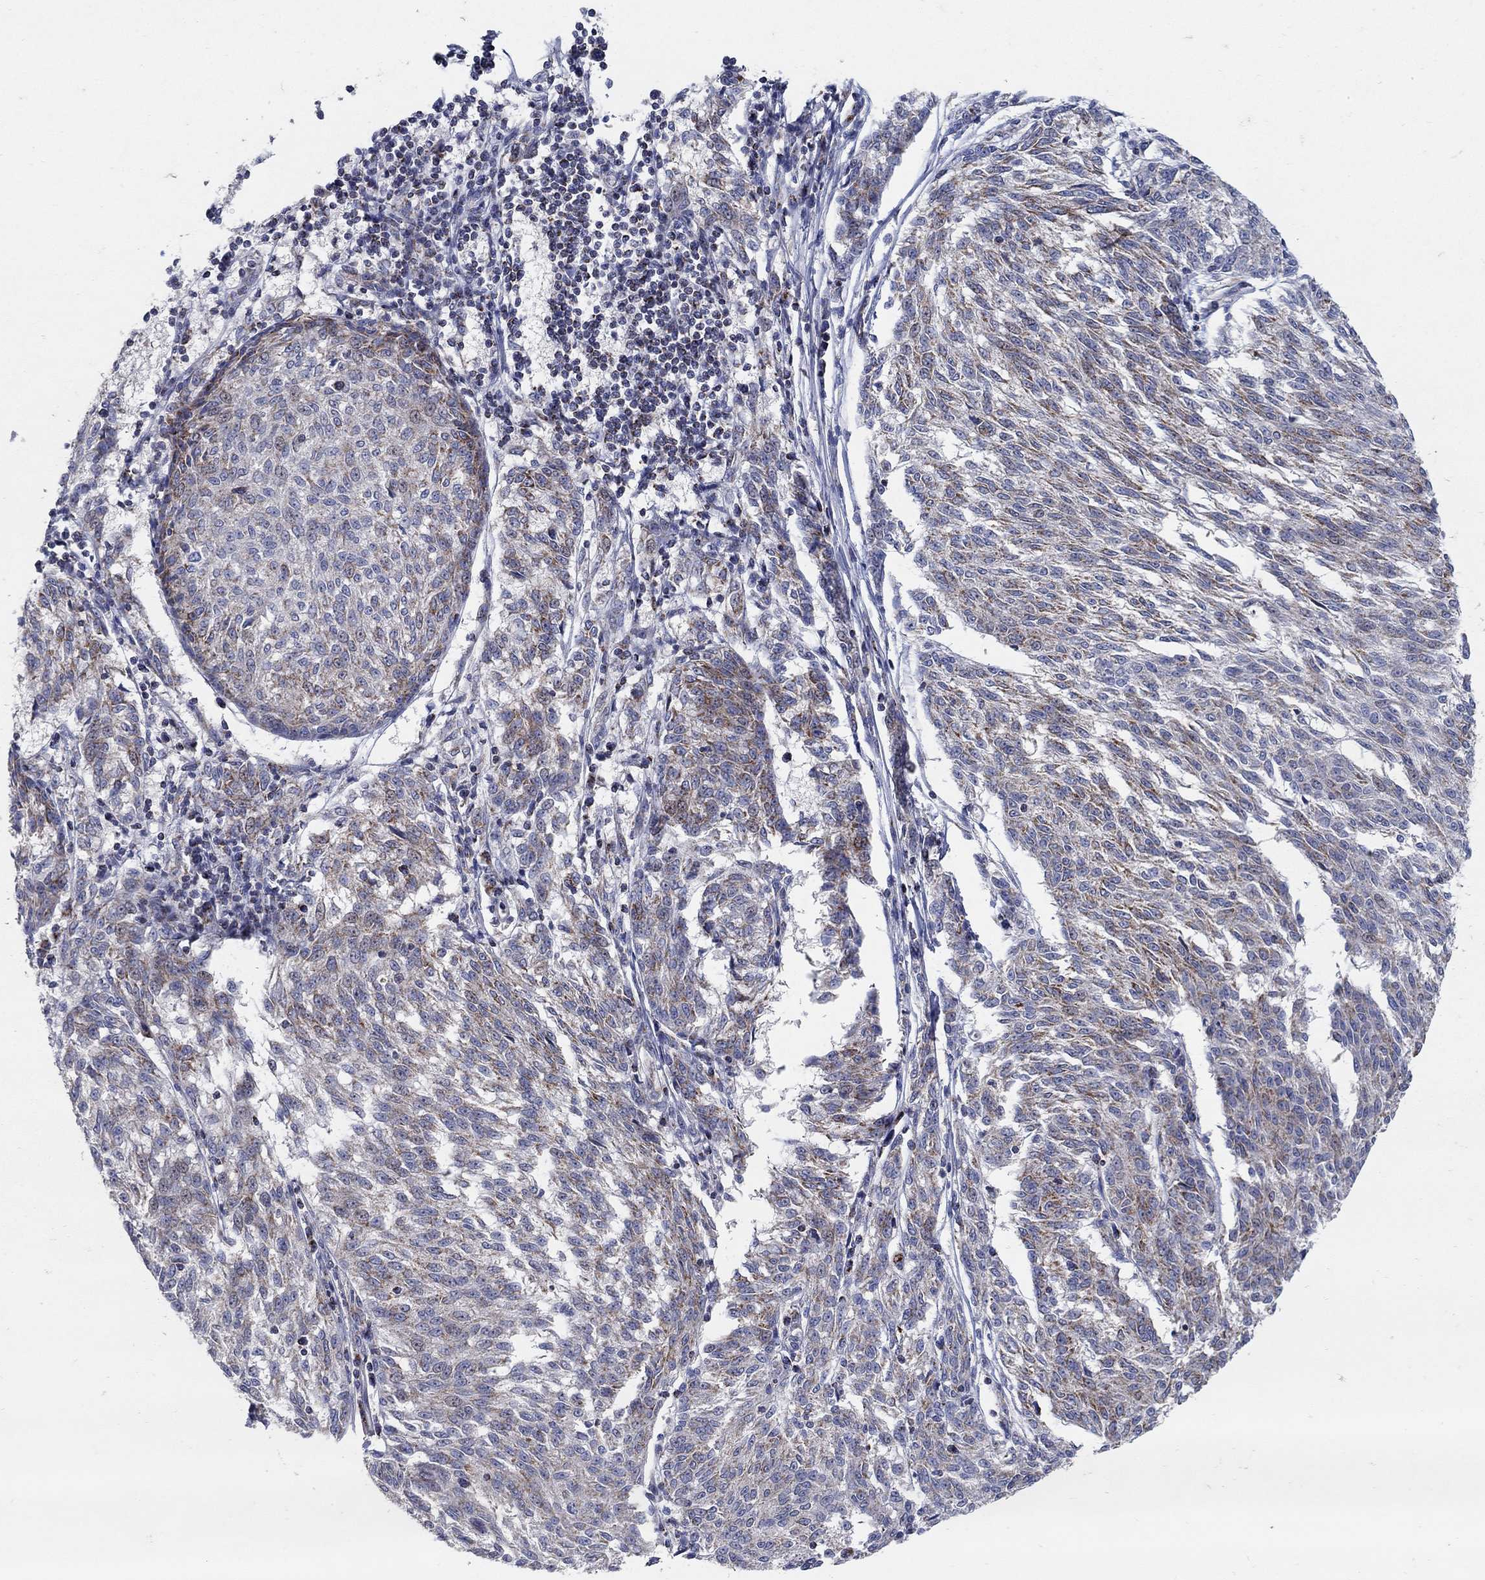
{"staining": {"intensity": "moderate", "quantity": "25%-75%", "location": "cytoplasmic/membranous"}, "tissue": "melanoma", "cell_type": "Tumor cells", "image_type": "cancer", "snomed": [{"axis": "morphology", "description": "Malignant melanoma, NOS"}, {"axis": "topography", "description": "Skin"}], "caption": "Melanoma was stained to show a protein in brown. There is medium levels of moderate cytoplasmic/membranous positivity in approximately 25%-75% of tumor cells. The staining was performed using DAB to visualize the protein expression in brown, while the nuclei were stained in blue with hematoxylin (Magnification: 20x).", "gene": "HMX2", "patient": {"sex": "female", "age": 72}}